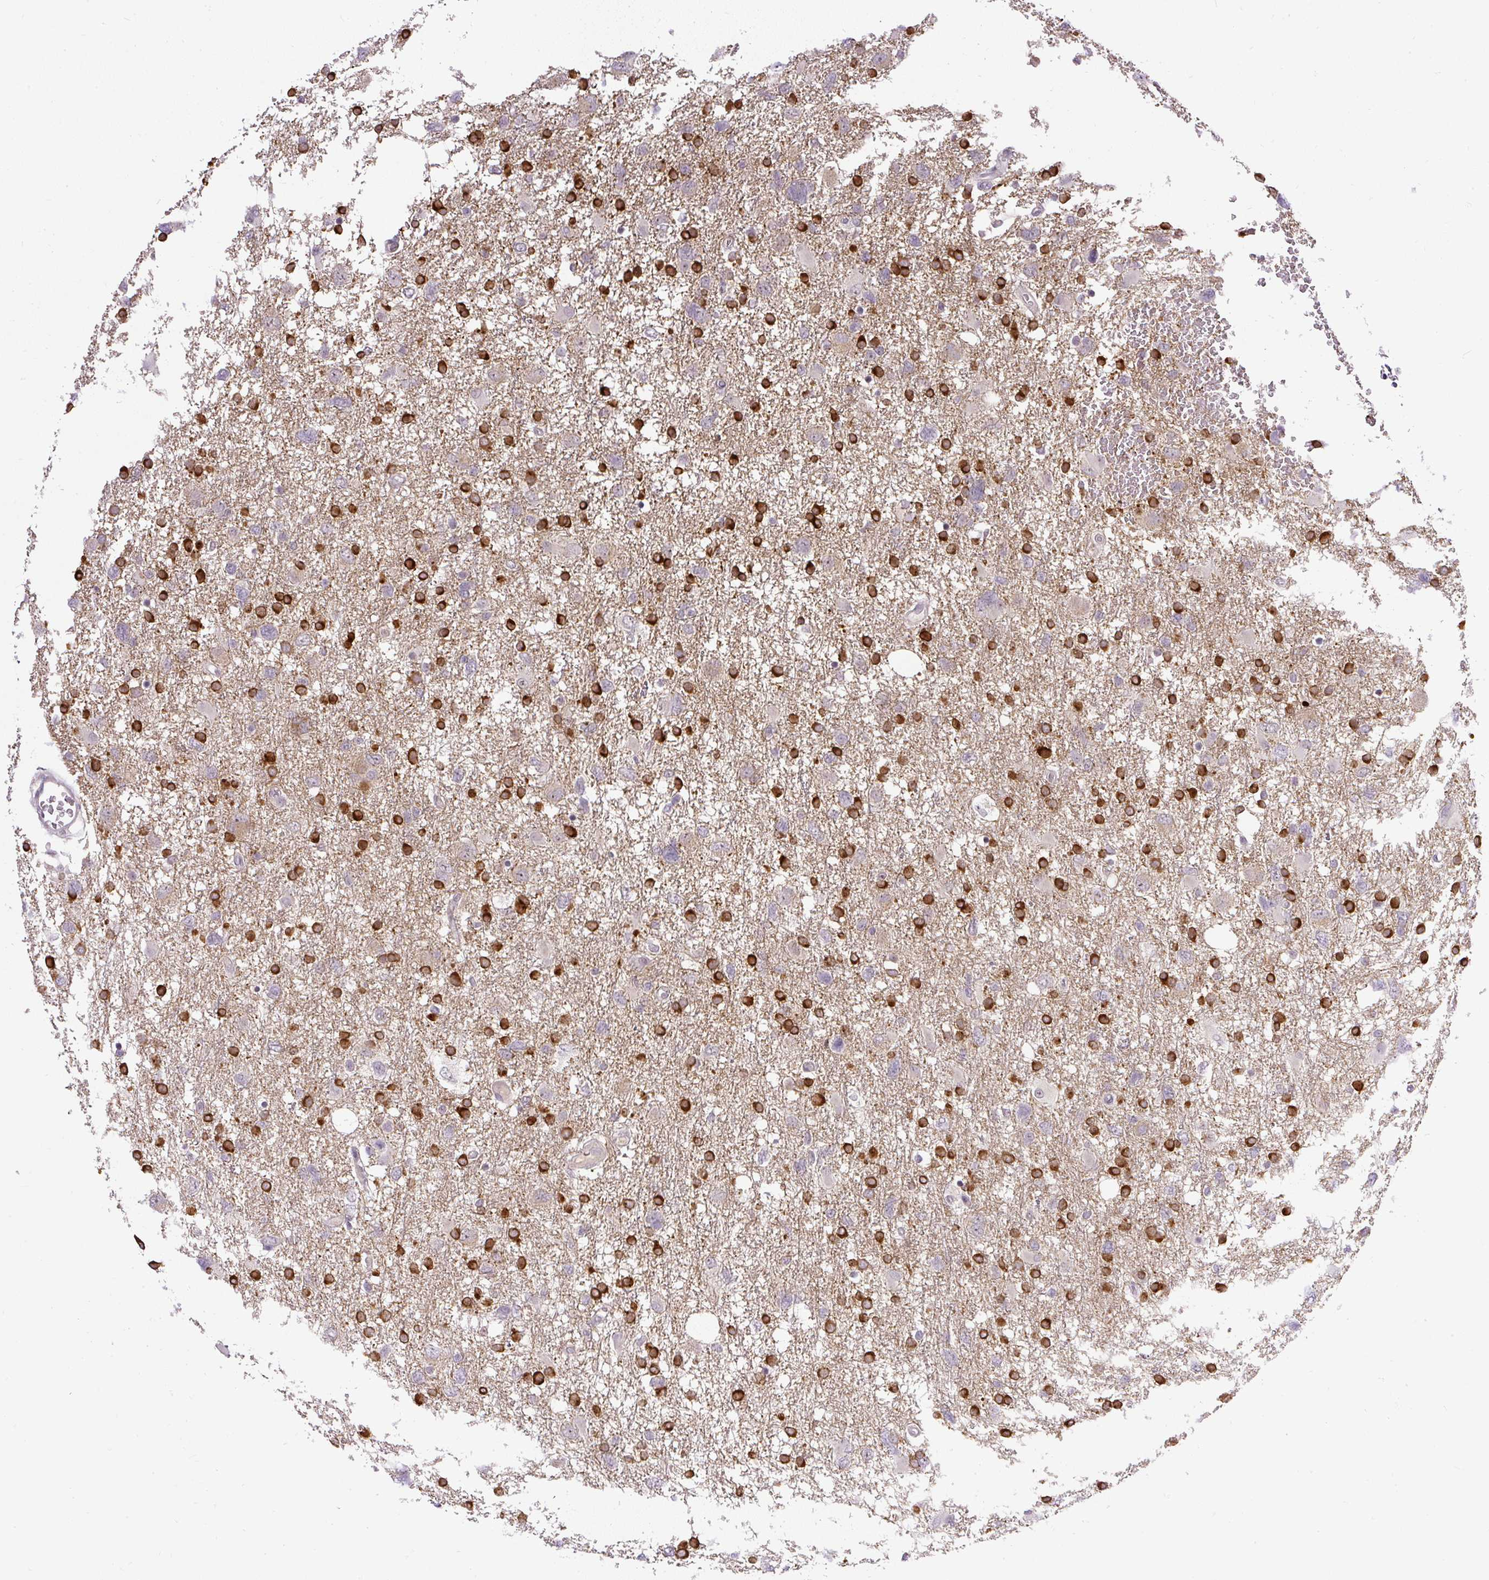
{"staining": {"intensity": "negative", "quantity": "none", "location": "none"}, "tissue": "glioma", "cell_type": "Tumor cells", "image_type": "cancer", "snomed": [{"axis": "morphology", "description": "Glioma, malignant, High grade"}, {"axis": "topography", "description": "Brain"}], "caption": "Immunohistochemistry (IHC) histopathology image of neoplastic tissue: human malignant glioma (high-grade) stained with DAB exhibits no significant protein expression in tumor cells. (Immunohistochemistry, brightfield microscopy, high magnification).", "gene": "FAM117B", "patient": {"sex": "male", "age": 61}}